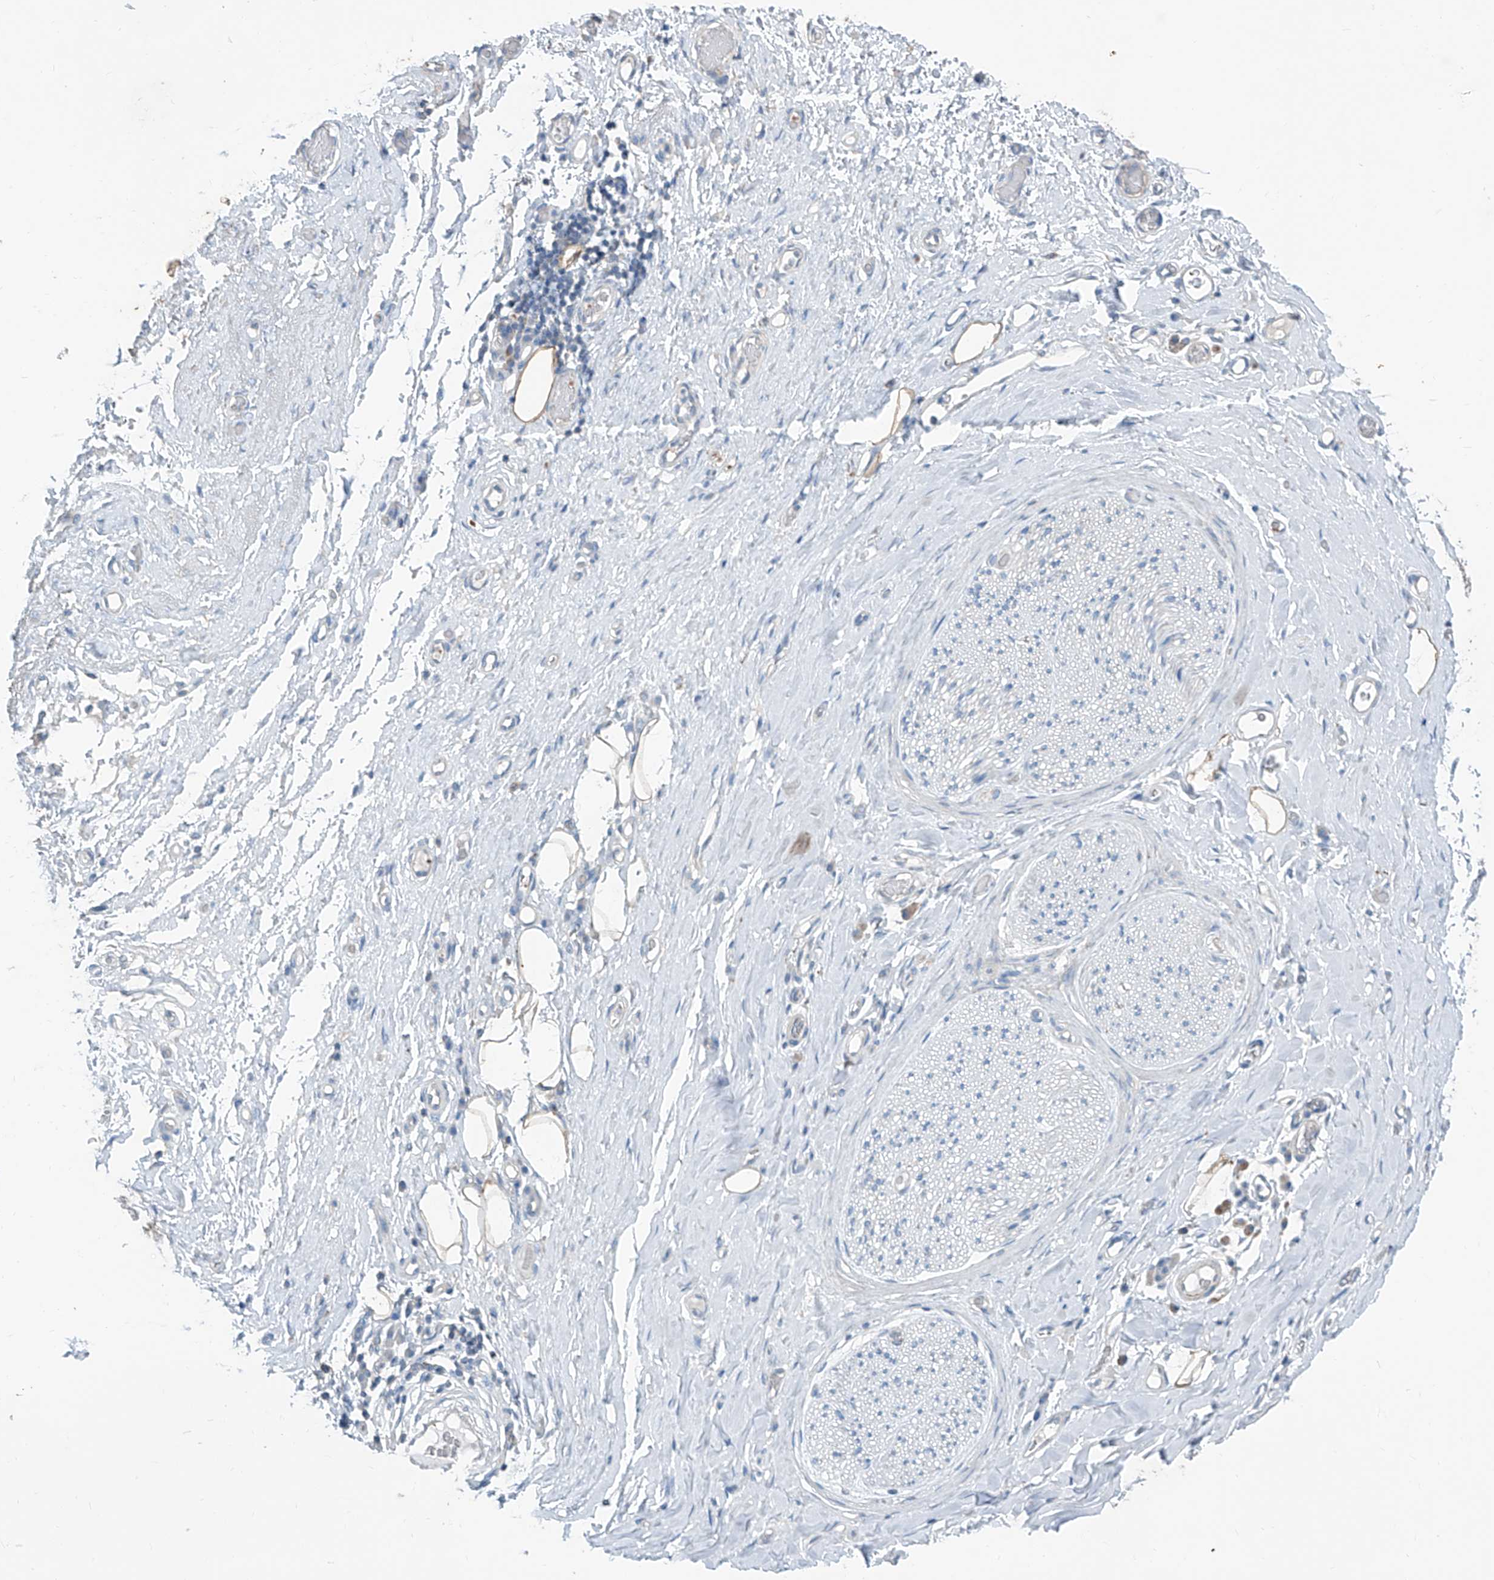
{"staining": {"intensity": "negative", "quantity": "none", "location": "none"}, "tissue": "adipose tissue", "cell_type": "Adipocytes", "image_type": "normal", "snomed": [{"axis": "morphology", "description": "Normal tissue, NOS"}, {"axis": "morphology", "description": "Adenocarcinoma, NOS"}, {"axis": "topography", "description": "Esophagus"}, {"axis": "topography", "description": "Stomach, upper"}, {"axis": "topography", "description": "Peripheral nerve tissue"}], "caption": "Immunohistochemistry (IHC) of unremarkable adipose tissue displays no staining in adipocytes.", "gene": "ANKRD34A", "patient": {"sex": "male", "age": 62}}